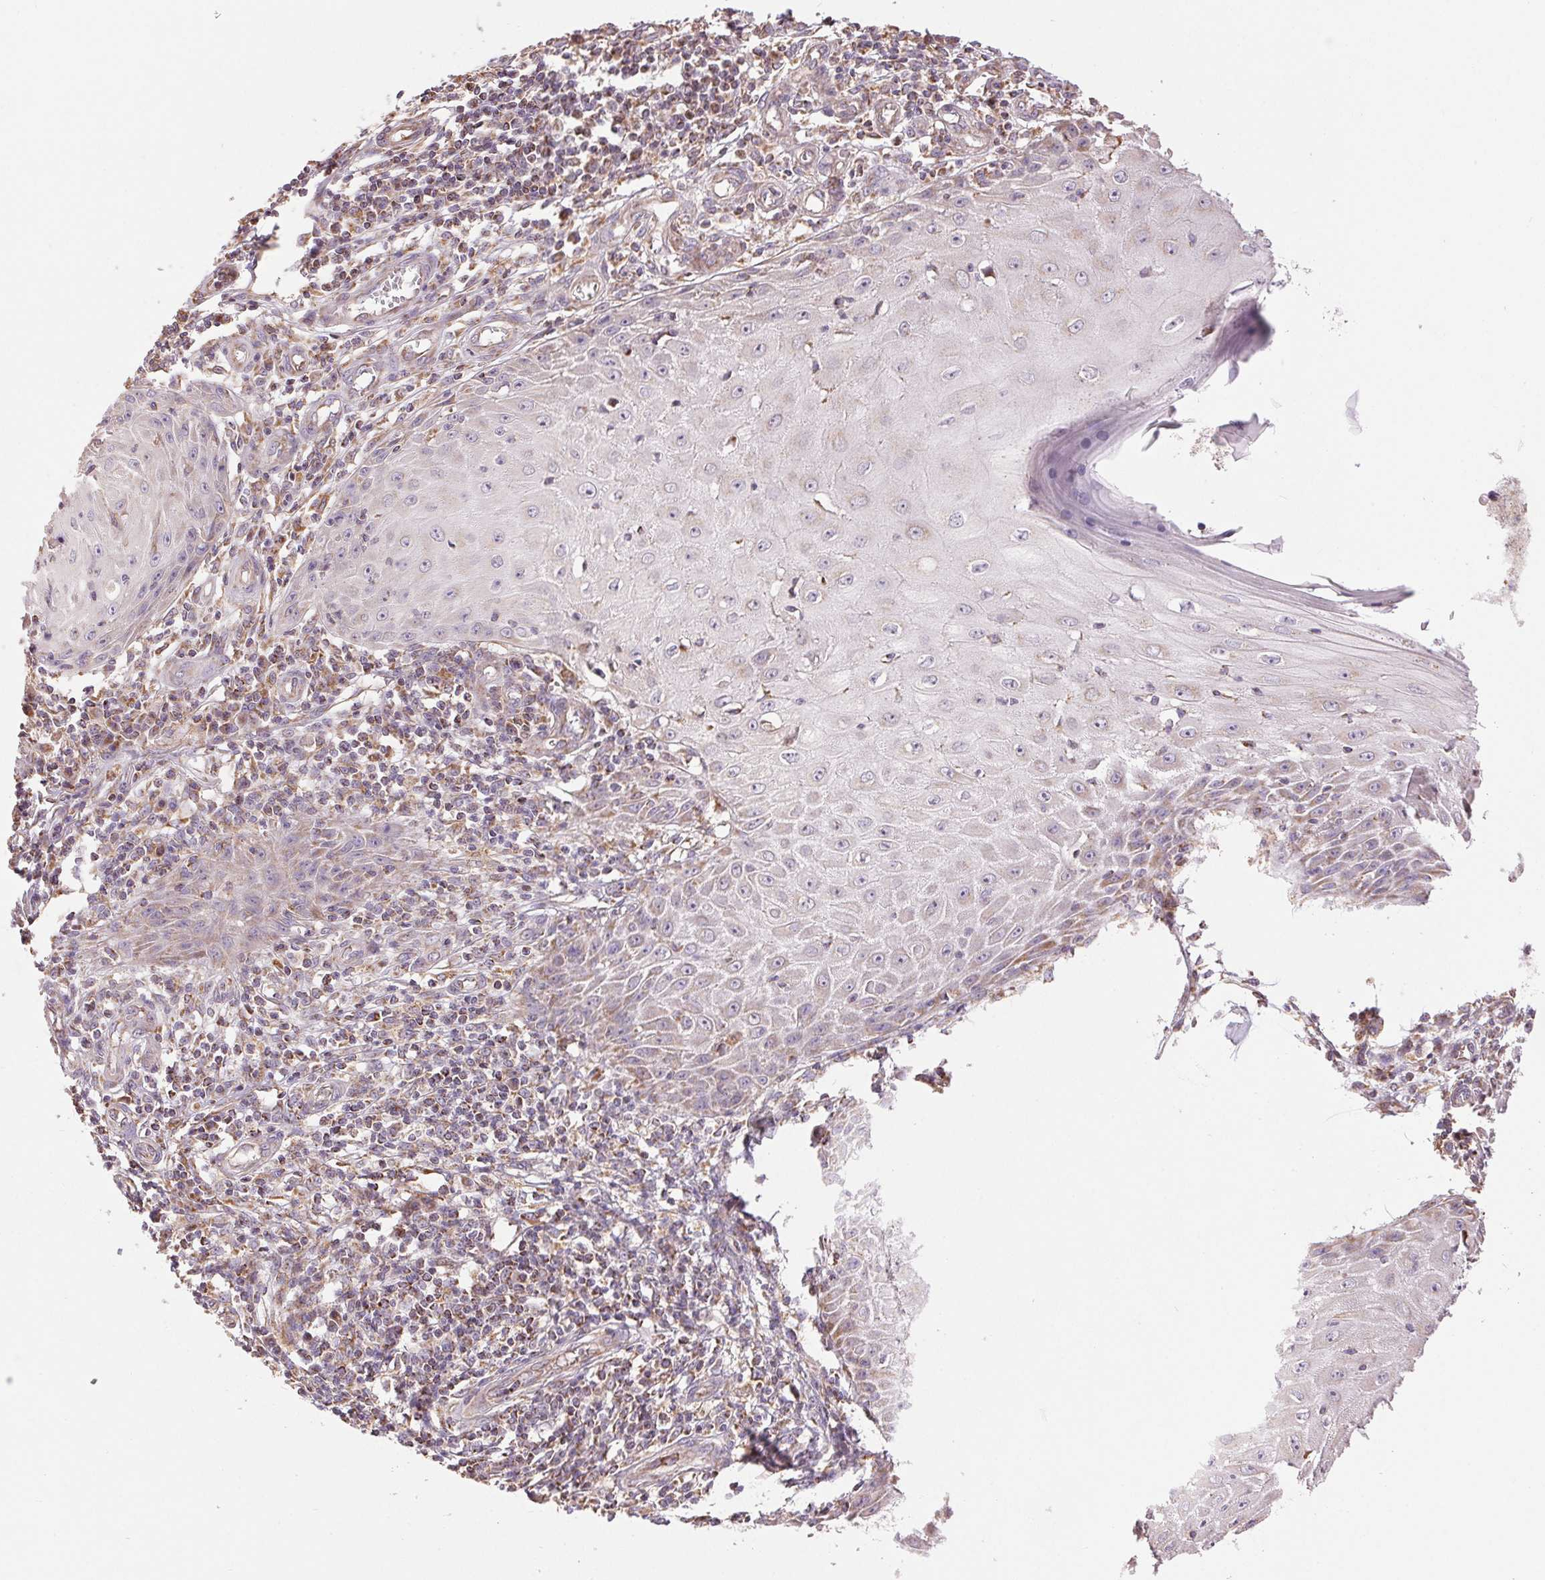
{"staining": {"intensity": "negative", "quantity": "none", "location": "none"}, "tissue": "skin cancer", "cell_type": "Tumor cells", "image_type": "cancer", "snomed": [{"axis": "morphology", "description": "Squamous cell carcinoma, NOS"}, {"axis": "topography", "description": "Skin"}], "caption": "DAB immunohistochemical staining of human squamous cell carcinoma (skin) shows no significant staining in tumor cells.", "gene": "DGUOK", "patient": {"sex": "female", "age": 73}}